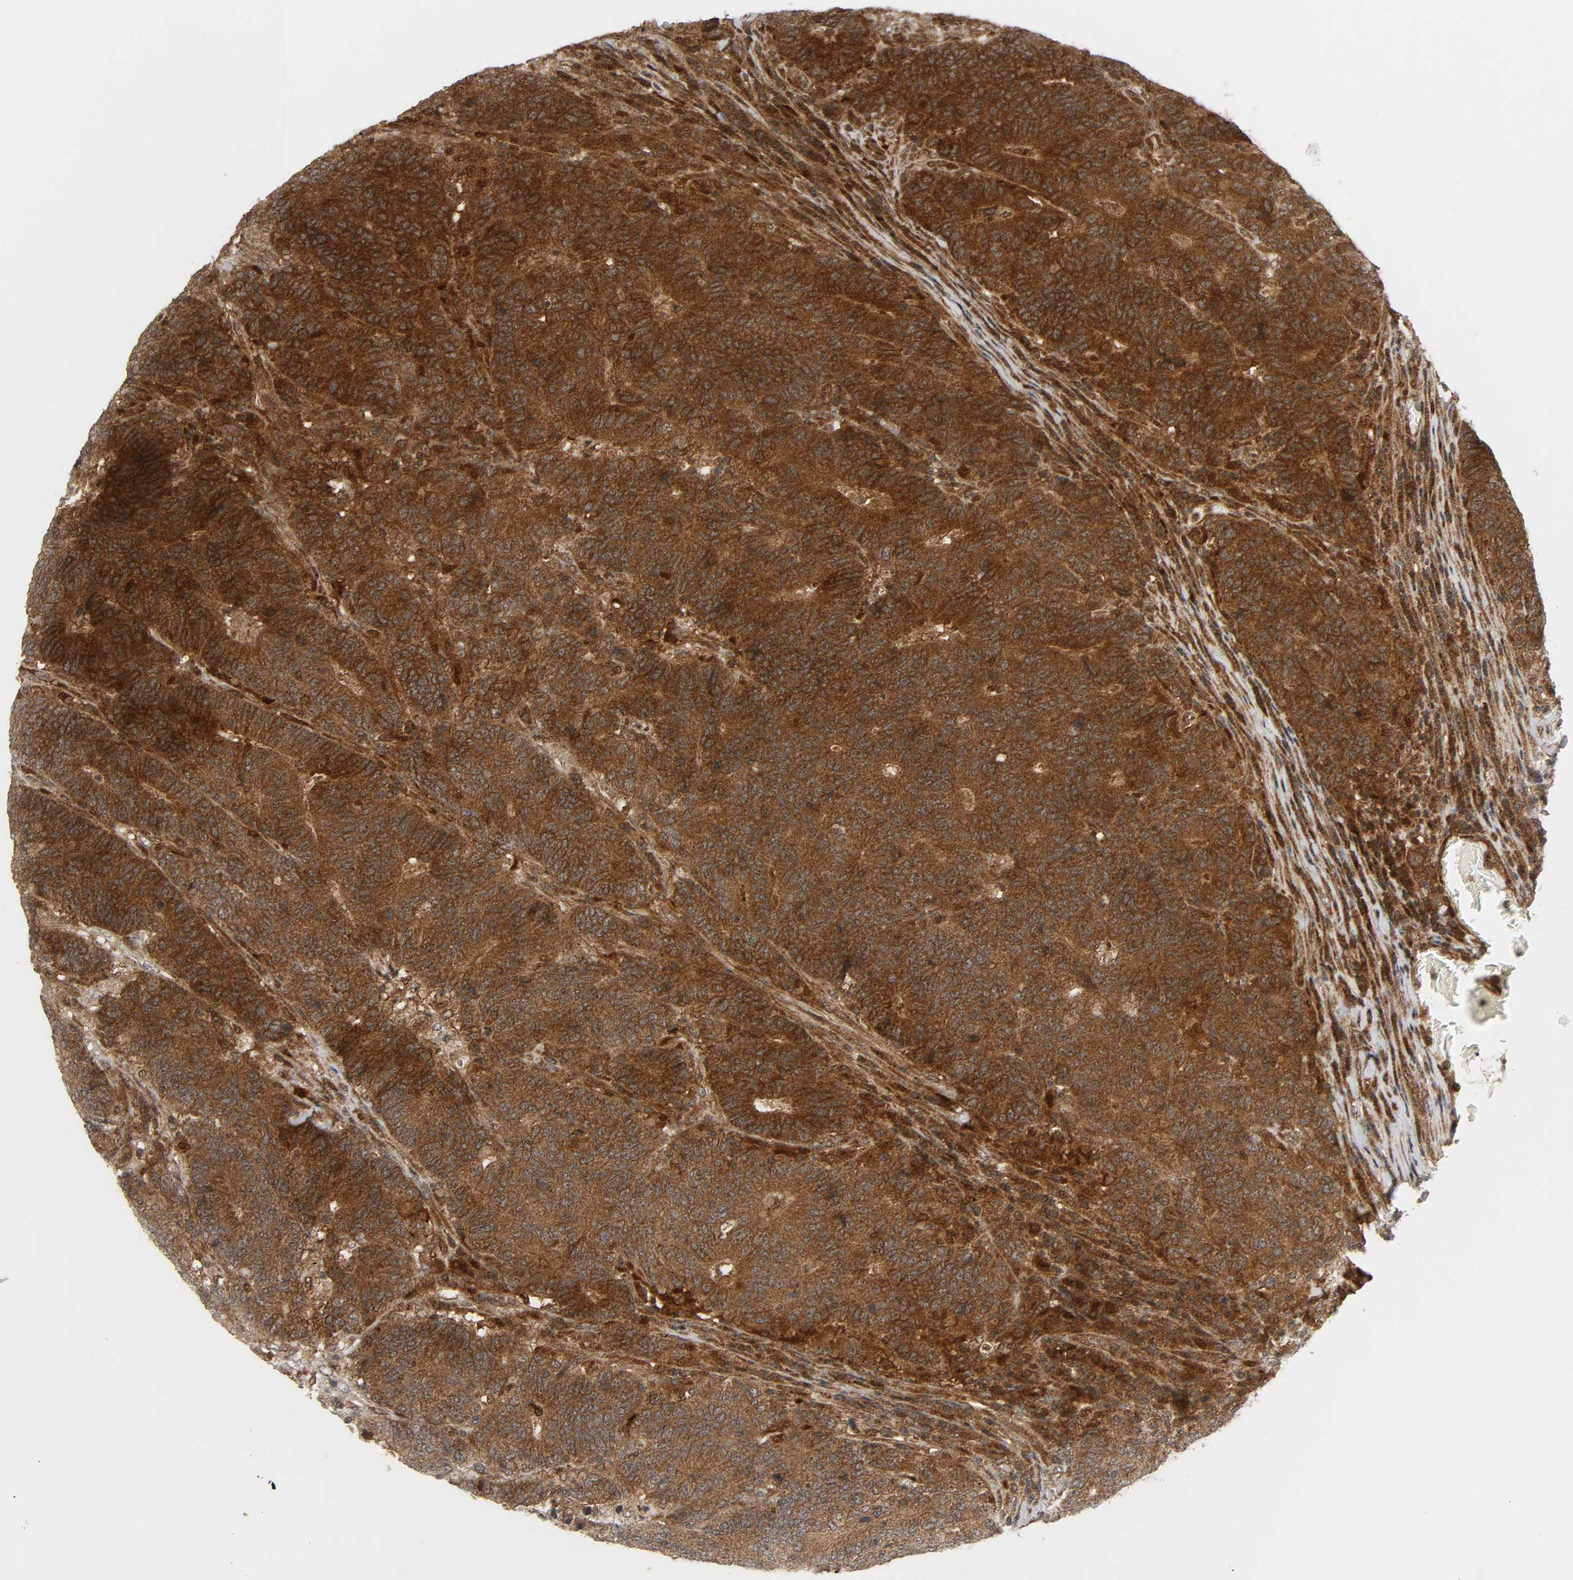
{"staining": {"intensity": "strong", "quantity": ">75%", "location": "cytoplasmic/membranous"}, "tissue": "colorectal cancer", "cell_type": "Tumor cells", "image_type": "cancer", "snomed": [{"axis": "morphology", "description": "Normal tissue, NOS"}, {"axis": "morphology", "description": "Adenocarcinoma, NOS"}, {"axis": "topography", "description": "Colon"}], "caption": "Immunohistochemistry histopathology image of human colorectal cancer stained for a protein (brown), which shows high levels of strong cytoplasmic/membranous expression in about >75% of tumor cells.", "gene": "CHUK", "patient": {"sex": "female", "age": 75}}